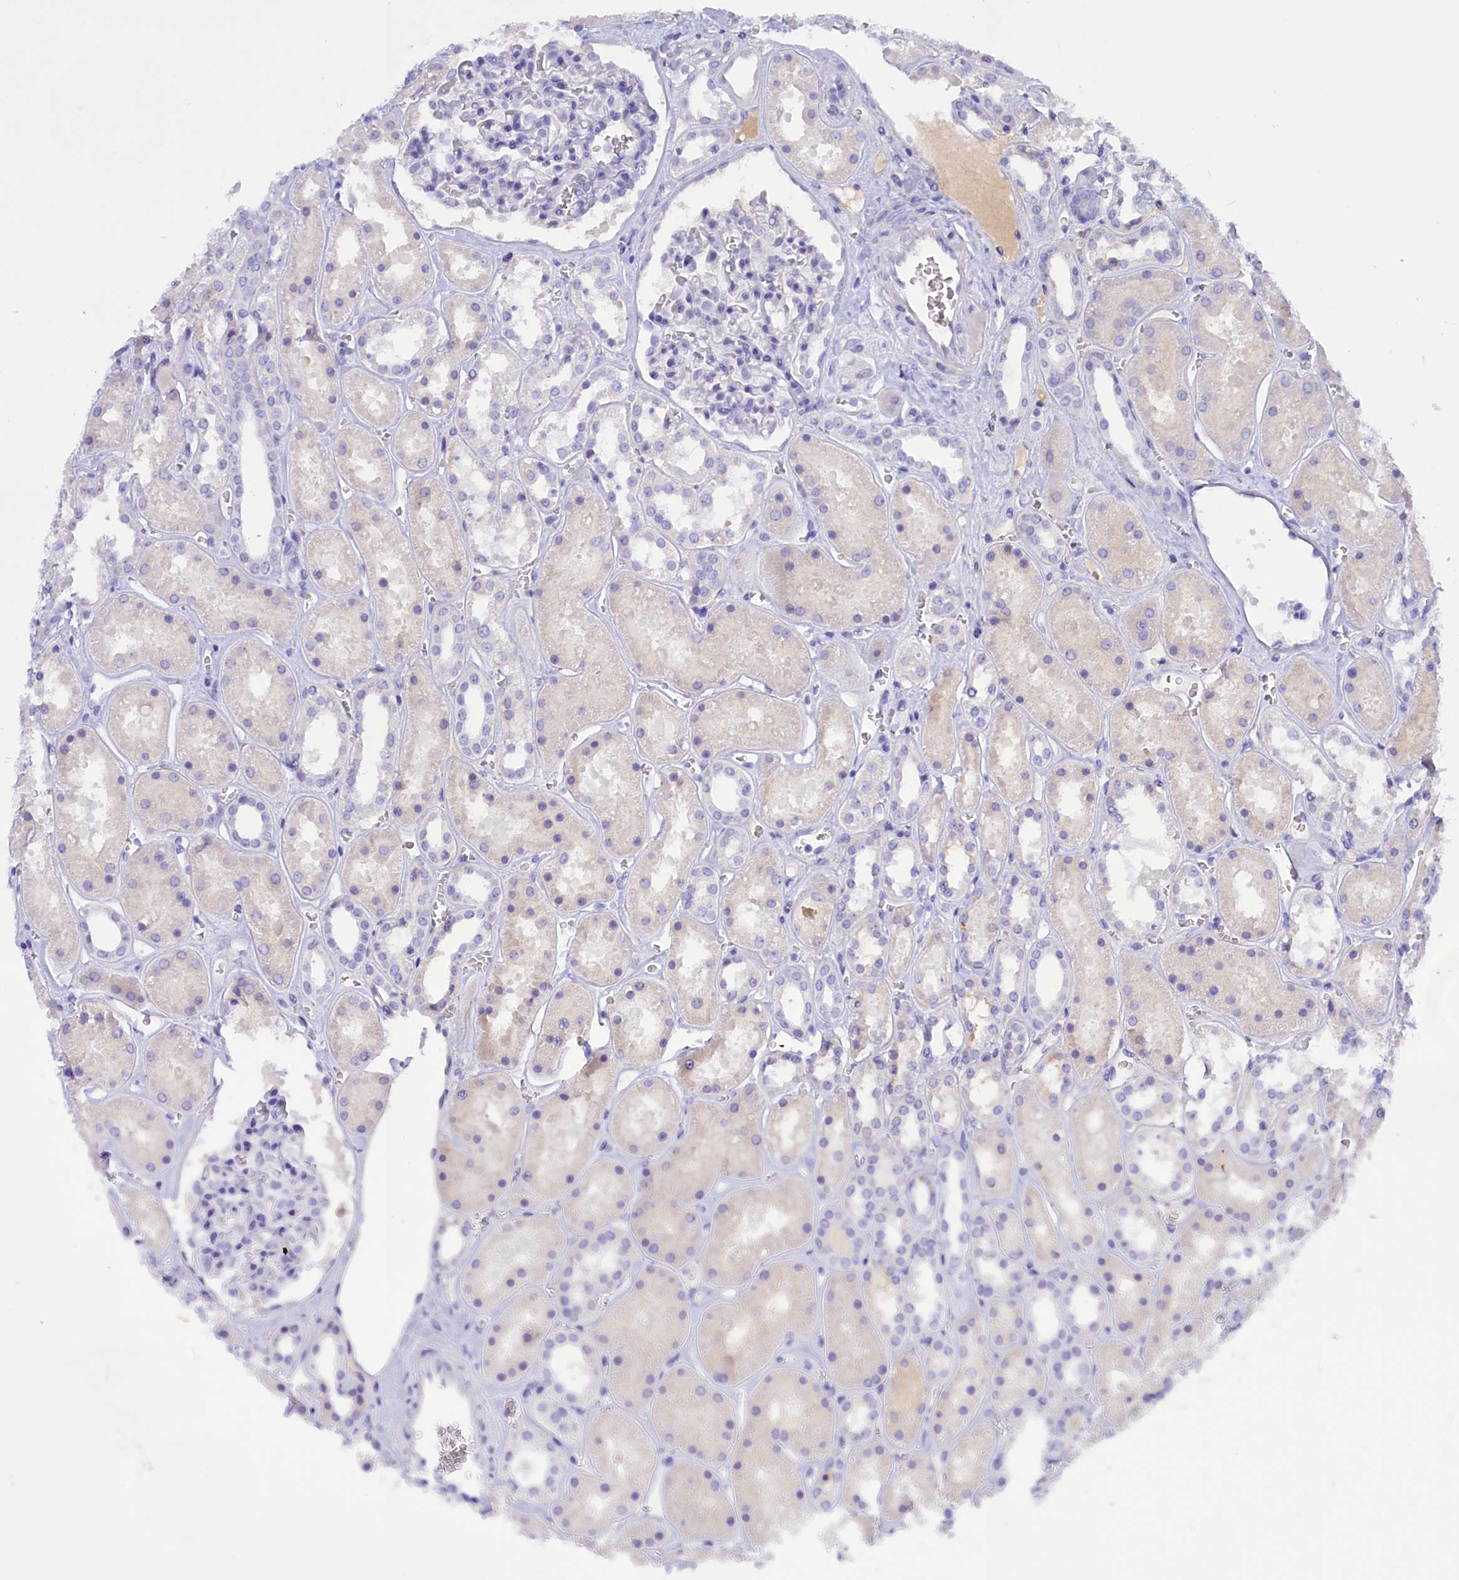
{"staining": {"intensity": "negative", "quantity": "none", "location": "none"}, "tissue": "kidney", "cell_type": "Cells in glomeruli", "image_type": "normal", "snomed": [{"axis": "morphology", "description": "Normal tissue, NOS"}, {"axis": "topography", "description": "Kidney"}], "caption": "Immunohistochemistry photomicrograph of benign human kidney stained for a protein (brown), which demonstrates no positivity in cells in glomeruli.", "gene": "PROK2", "patient": {"sex": "female", "age": 41}}